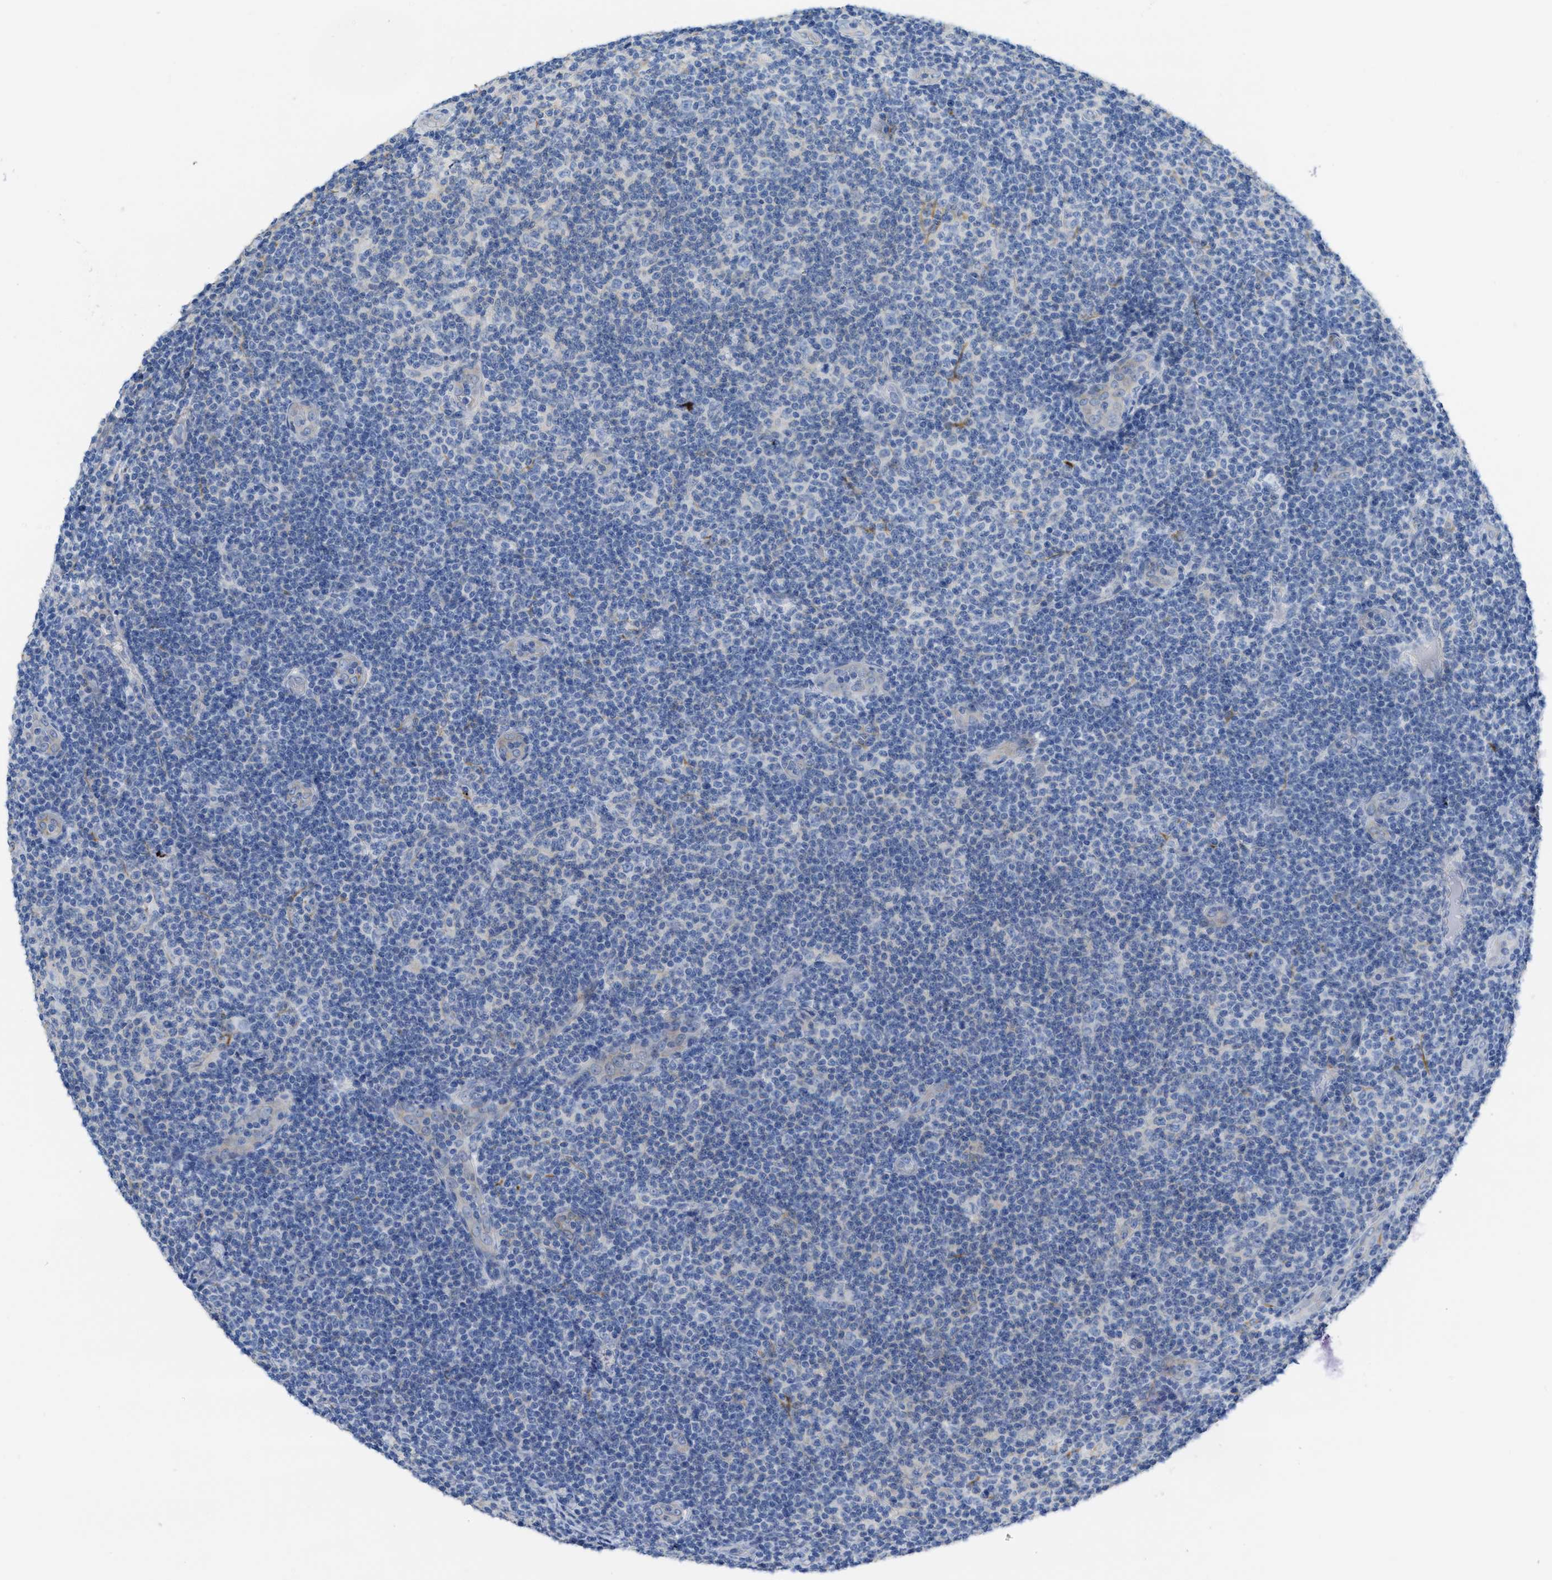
{"staining": {"intensity": "negative", "quantity": "none", "location": "none"}, "tissue": "lymphoma", "cell_type": "Tumor cells", "image_type": "cancer", "snomed": [{"axis": "morphology", "description": "Malignant lymphoma, non-Hodgkin's type, Low grade"}, {"axis": "topography", "description": "Lymph node"}], "caption": "A high-resolution image shows immunohistochemistry (IHC) staining of lymphoma, which reveals no significant expression in tumor cells.", "gene": "CNNM4", "patient": {"sex": "male", "age": 83}}